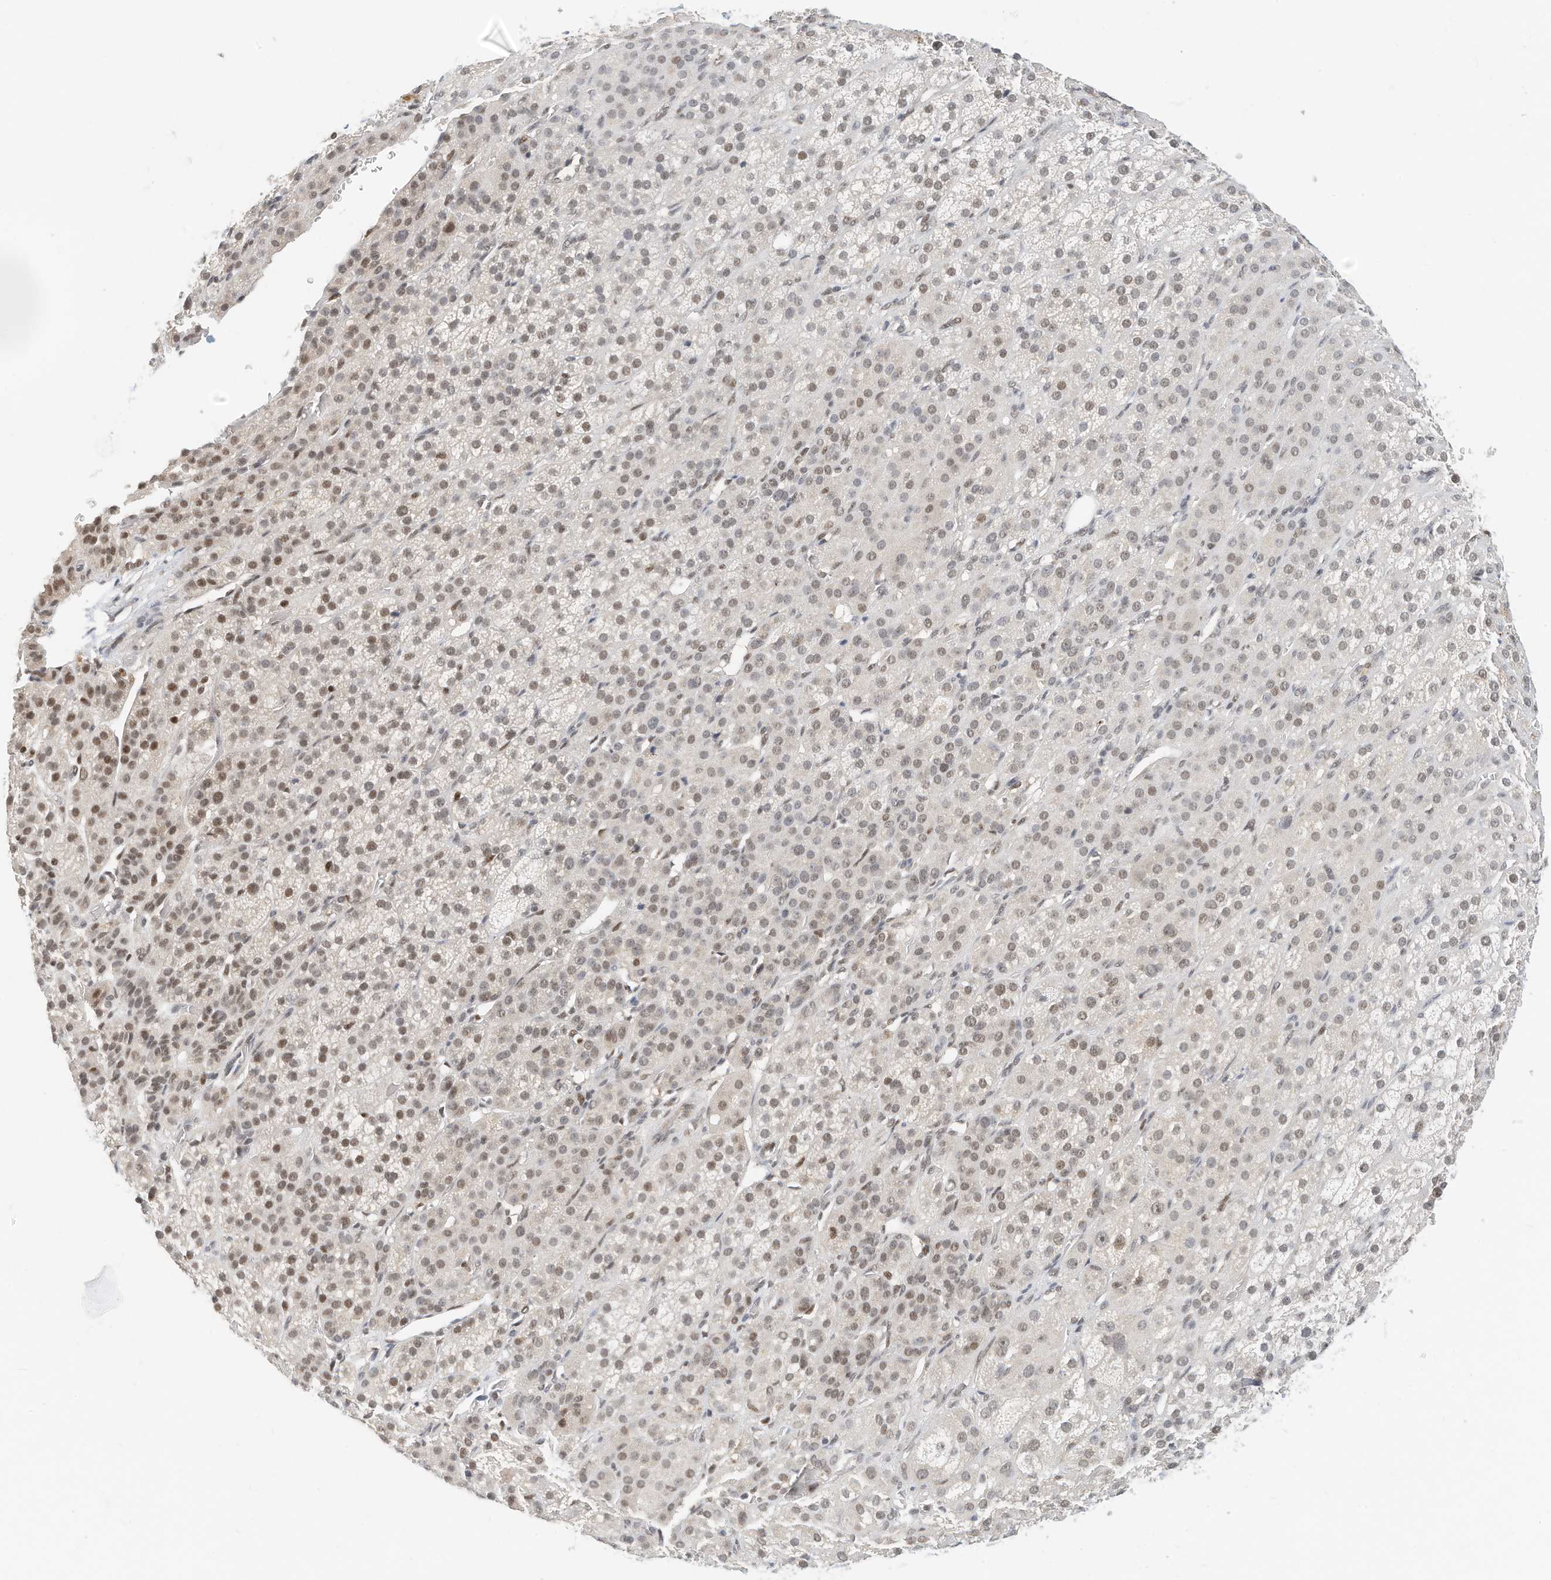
{"staining": {"intensity": "moderate", "quantity": "<25%", "location": "nuclear"}, "tissue": "adrenal gland", "cell_type": "Glandular cells", "image_type": "normal", "snomed": [{"axis": "morphology", "description": "Normal tissue, NOS"}, {"axis": "topography", "description": "Adrenal gland"}], "caption": "DAB (3,3'-diaminobenzidine) immunohistochemical staining of benign adrenal gland demonstrates moderate nuclear protein staining in approximately <25% of glandular cells. (DAB (3,3'-diaminobenzidine) IHC with brightfield microscopy, high magnification).", "gene": "OGT", "patient": {"sex": "female", "age": 57}}